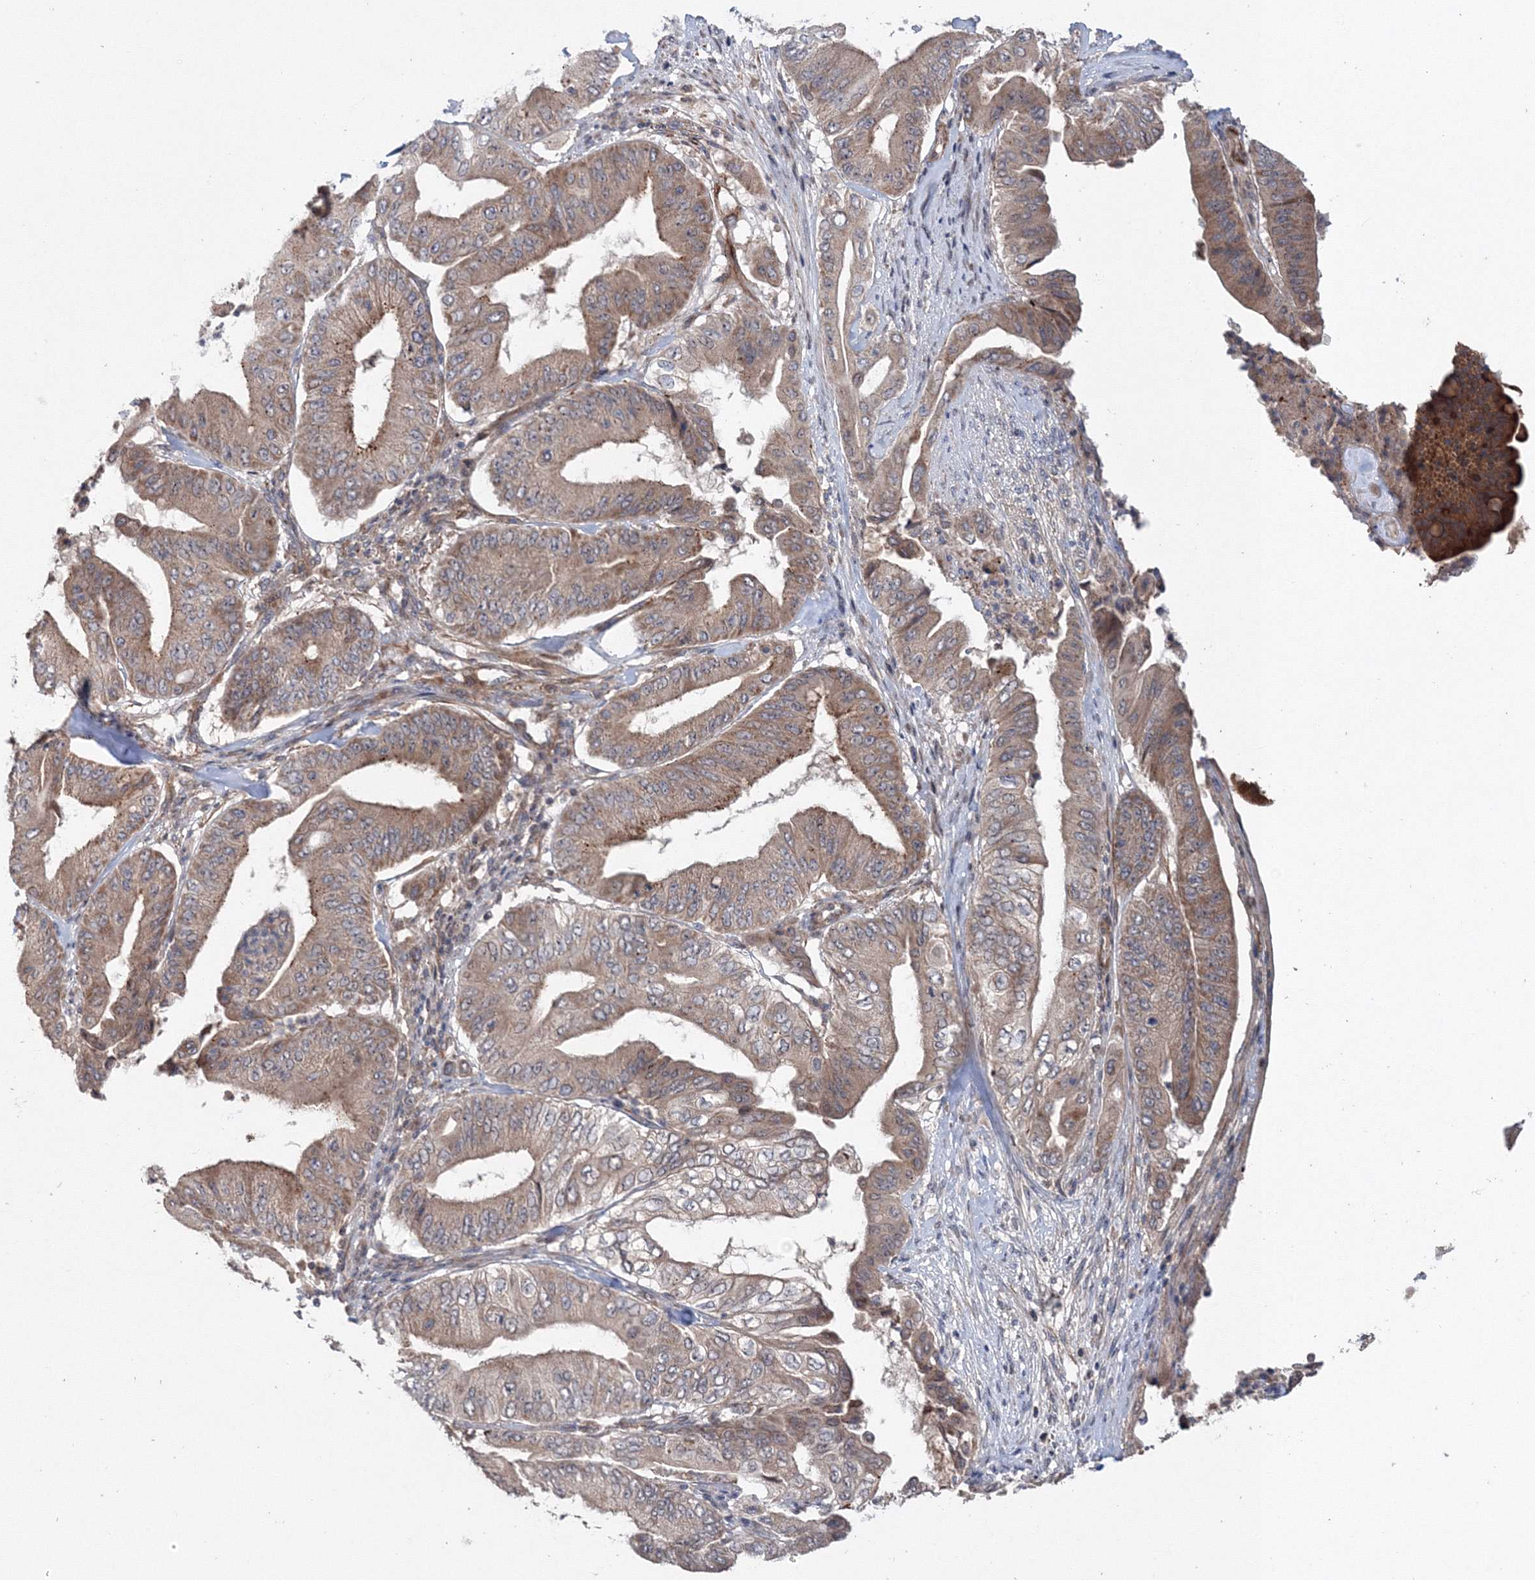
{"staining": {"intensity": "moderate", "quantity": ">75%", "location": "cytoplasmic/membranous"}, "tissue": "pancreatic cancer", "cell_type": "Tumor cells", "image_type": "cancer", "snomed": [{"axis": "morphology", "description": "Adenocarcinoma, NOS"}, {"axis": "topography", "description": "Pancreas"}], "caption": "Protein staining by IHC exhibits moderate cytoplasmic/membranous positivity in about >75% of tumor cells in adenocarcinoma (pancreatic). The staining was performed using DAB to visualize the protein expression in brown, while the nuclei were stained in blue with hematoxylin (Magnification: 20x).", "gene": "NOA1", "patient": {"sex": "female", "age": 77}}